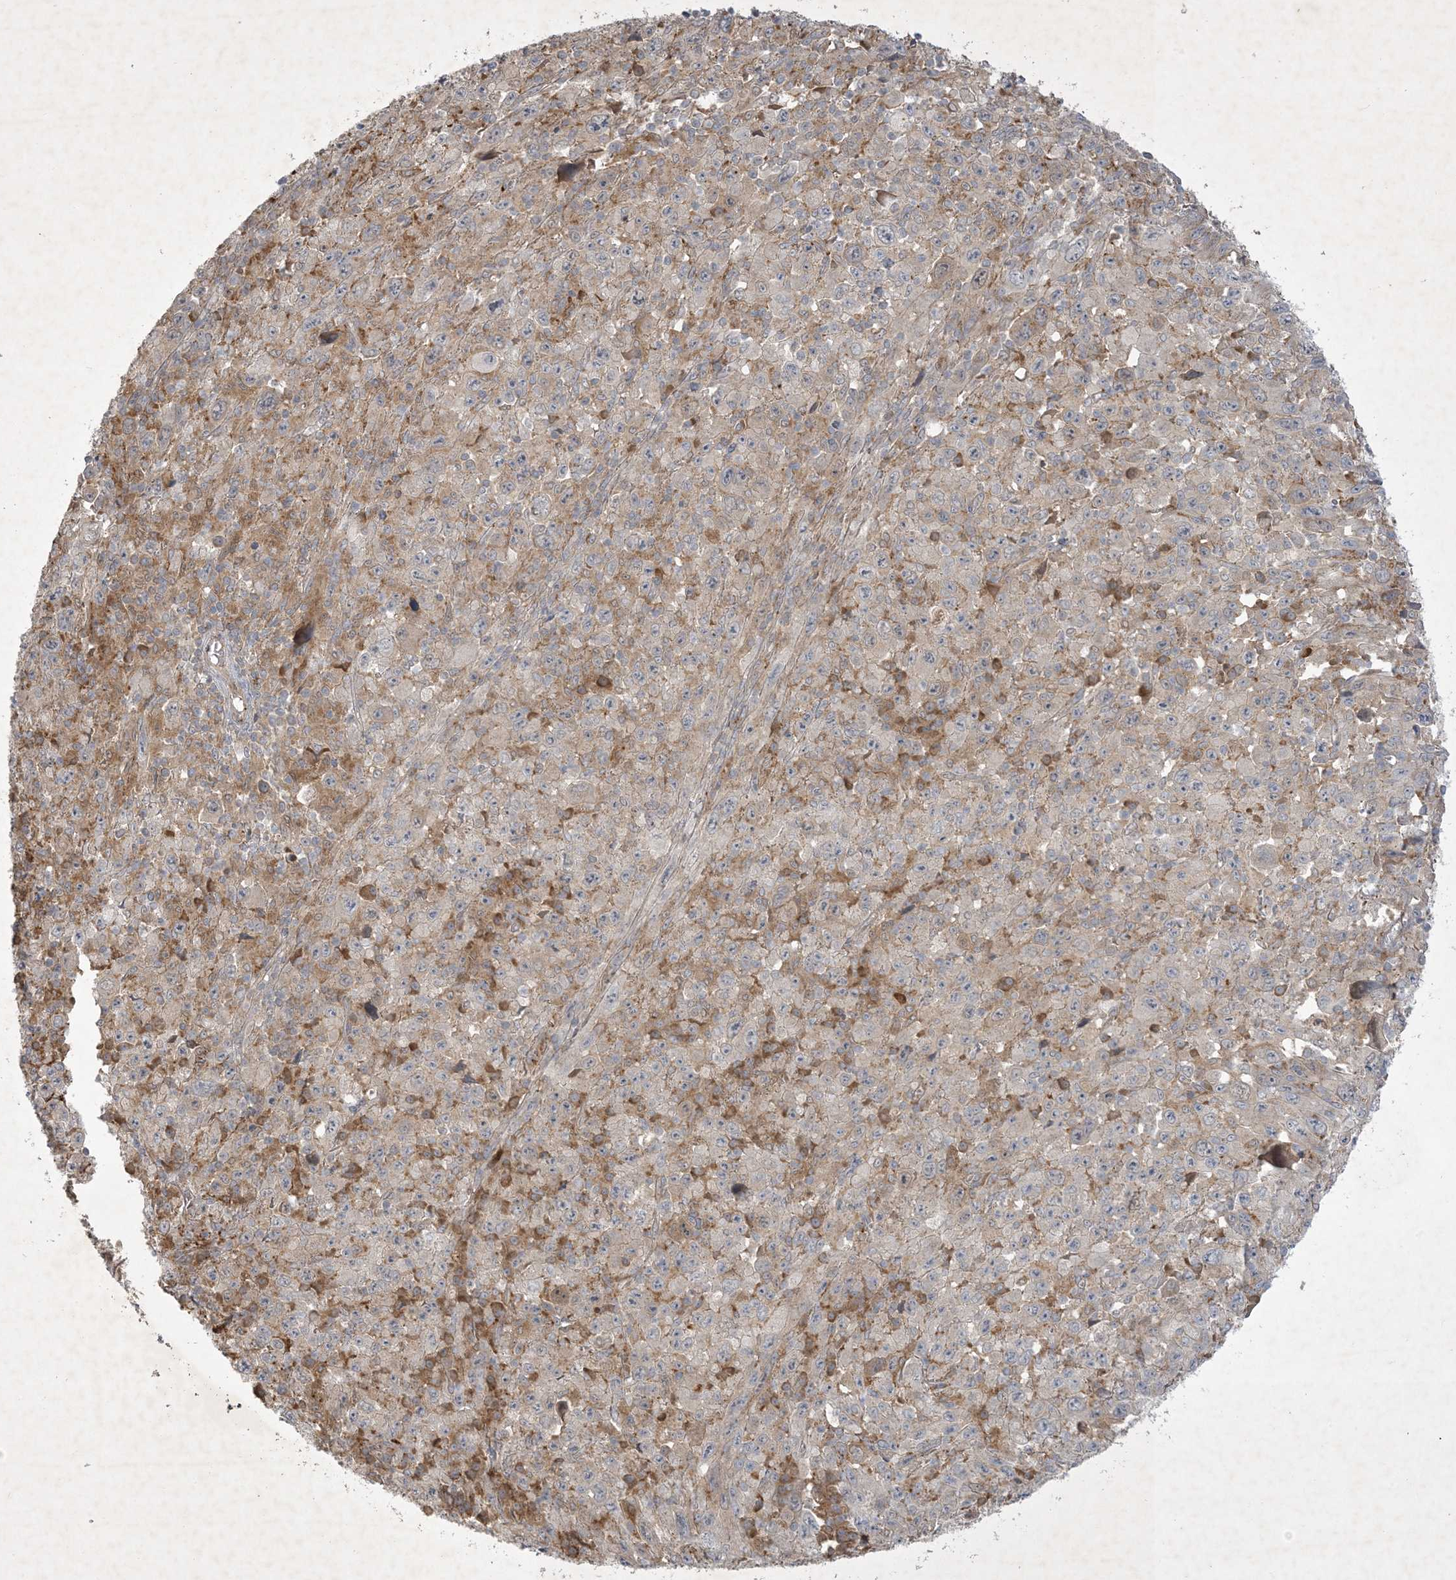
{"staining": {"intensity": "weak", "quantity": "<25%", "location": "cytoplasmic/membranous"}, "tissue": "melanoma", "cell_type": "Tumor cells", "image_type": "cancer", "snomed": [{"axis": "morphology", "description": "Malignant melanoma, Metastatic site"}, {"axis": "topography", "description": "Skin"}], "caption": "Human melanoma stained for a protein using IHC demonstrates no positivity in tumor cells.", "gene": "MRPS18A", "patient": {"sex": "female", "age": 56}}